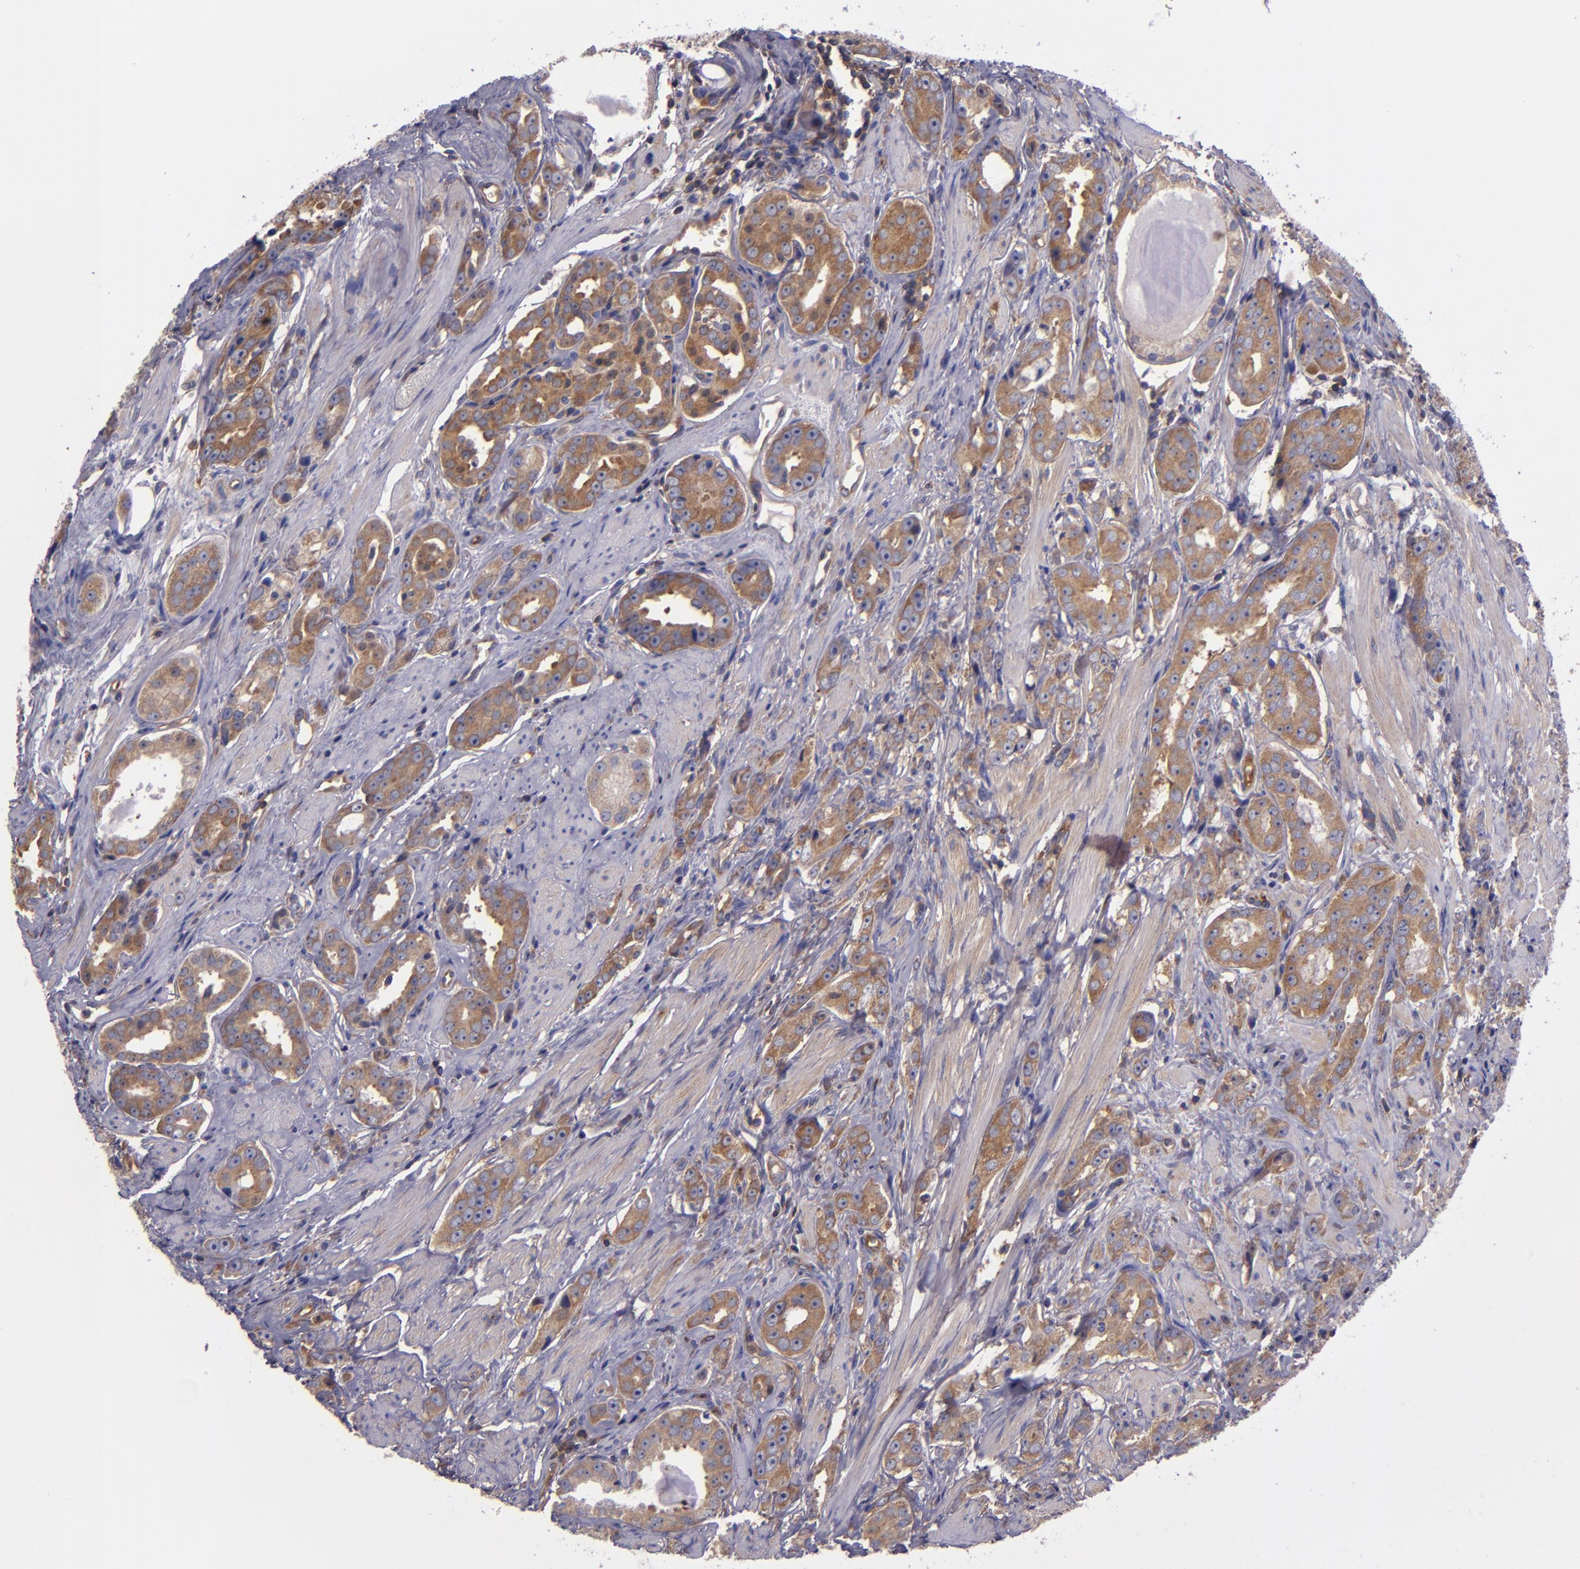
{"staining": {"intensity": "moderate", "quantity": ">75%", "location": "cytoplasmic/membranous"}, "tissue": "prostate cancer", "cell_type": "Tumor cells", "image_type": "cancer", "snomed": [{"axis": "morphology", "description": "Adenocarcinoma, Medium grade"}, {"axis": "topography", "description": "Prostate"}], "caption": "Adenocarcinoma (medium-grade) (prostate) stained with immunohistochemistry shows moderate cytoplasmic/membranous positivity in about >75% of tumor cells.", "gene": "CARS1", "patient": {"sex": "male", "age": 53}}